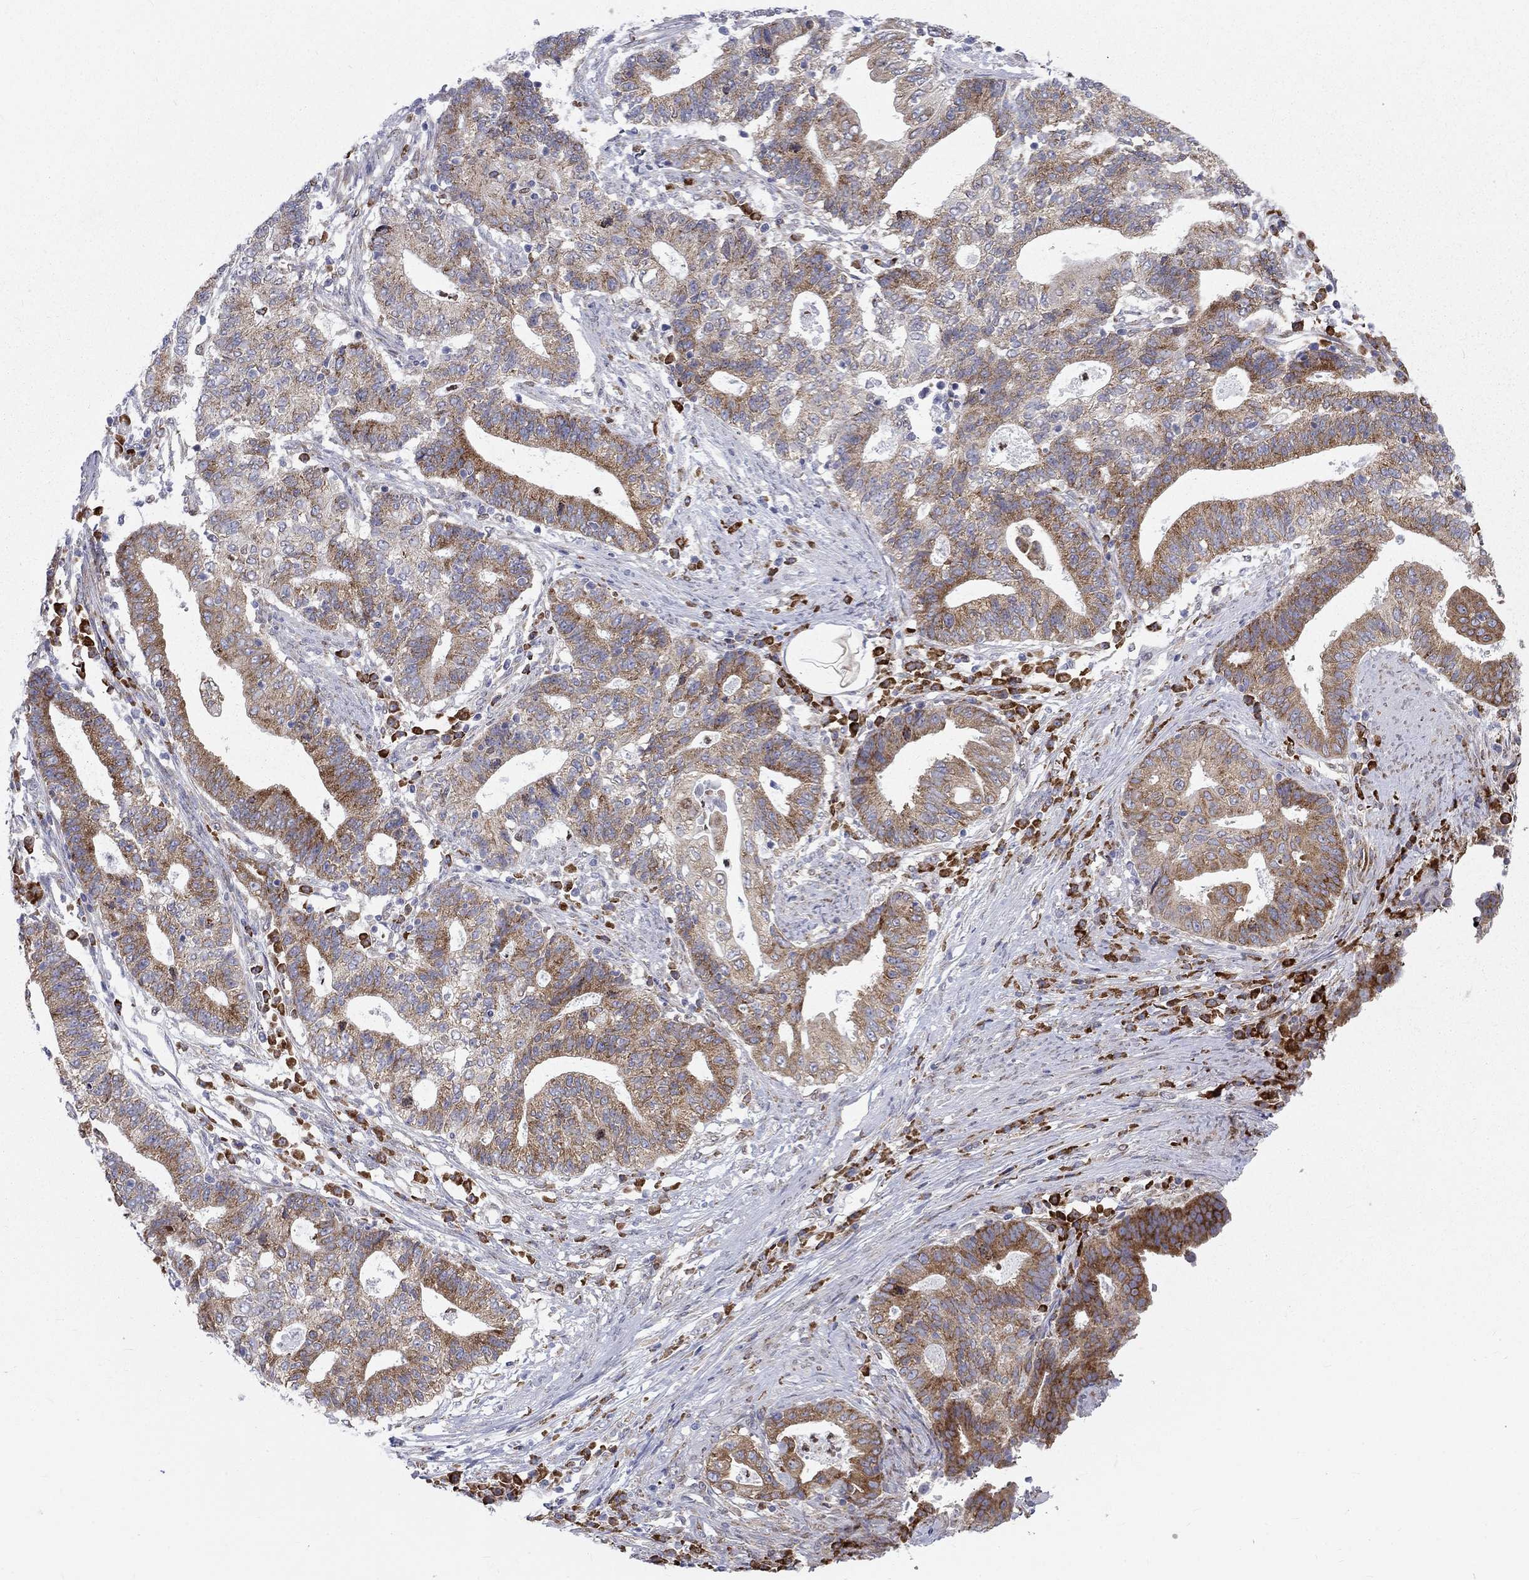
{"staining": {"intensity": "moderate", "quantity": "25%-75%", "location": "cytoplasmic/membranous"}, "tissue": "endometrial cancer", "cell_type": "Tumor cells", "image_type": "cancer", "snomed": [{"axis": "morphology", "description": "Adenocarcinoma, NOS"}, {"axis": "topography", "description": "Uterus"}, {"axis": "topography", "description": "Endometrium"}], "caption": "A medium amount of moderate cytoplasmic/membranous expression is present in approximately 25%-75% of tumor cells in endometrial cancer (adenocarcinoma) tissue.", "gene": "PABPC4", "patient": {"sex": "female", "age": 54}}